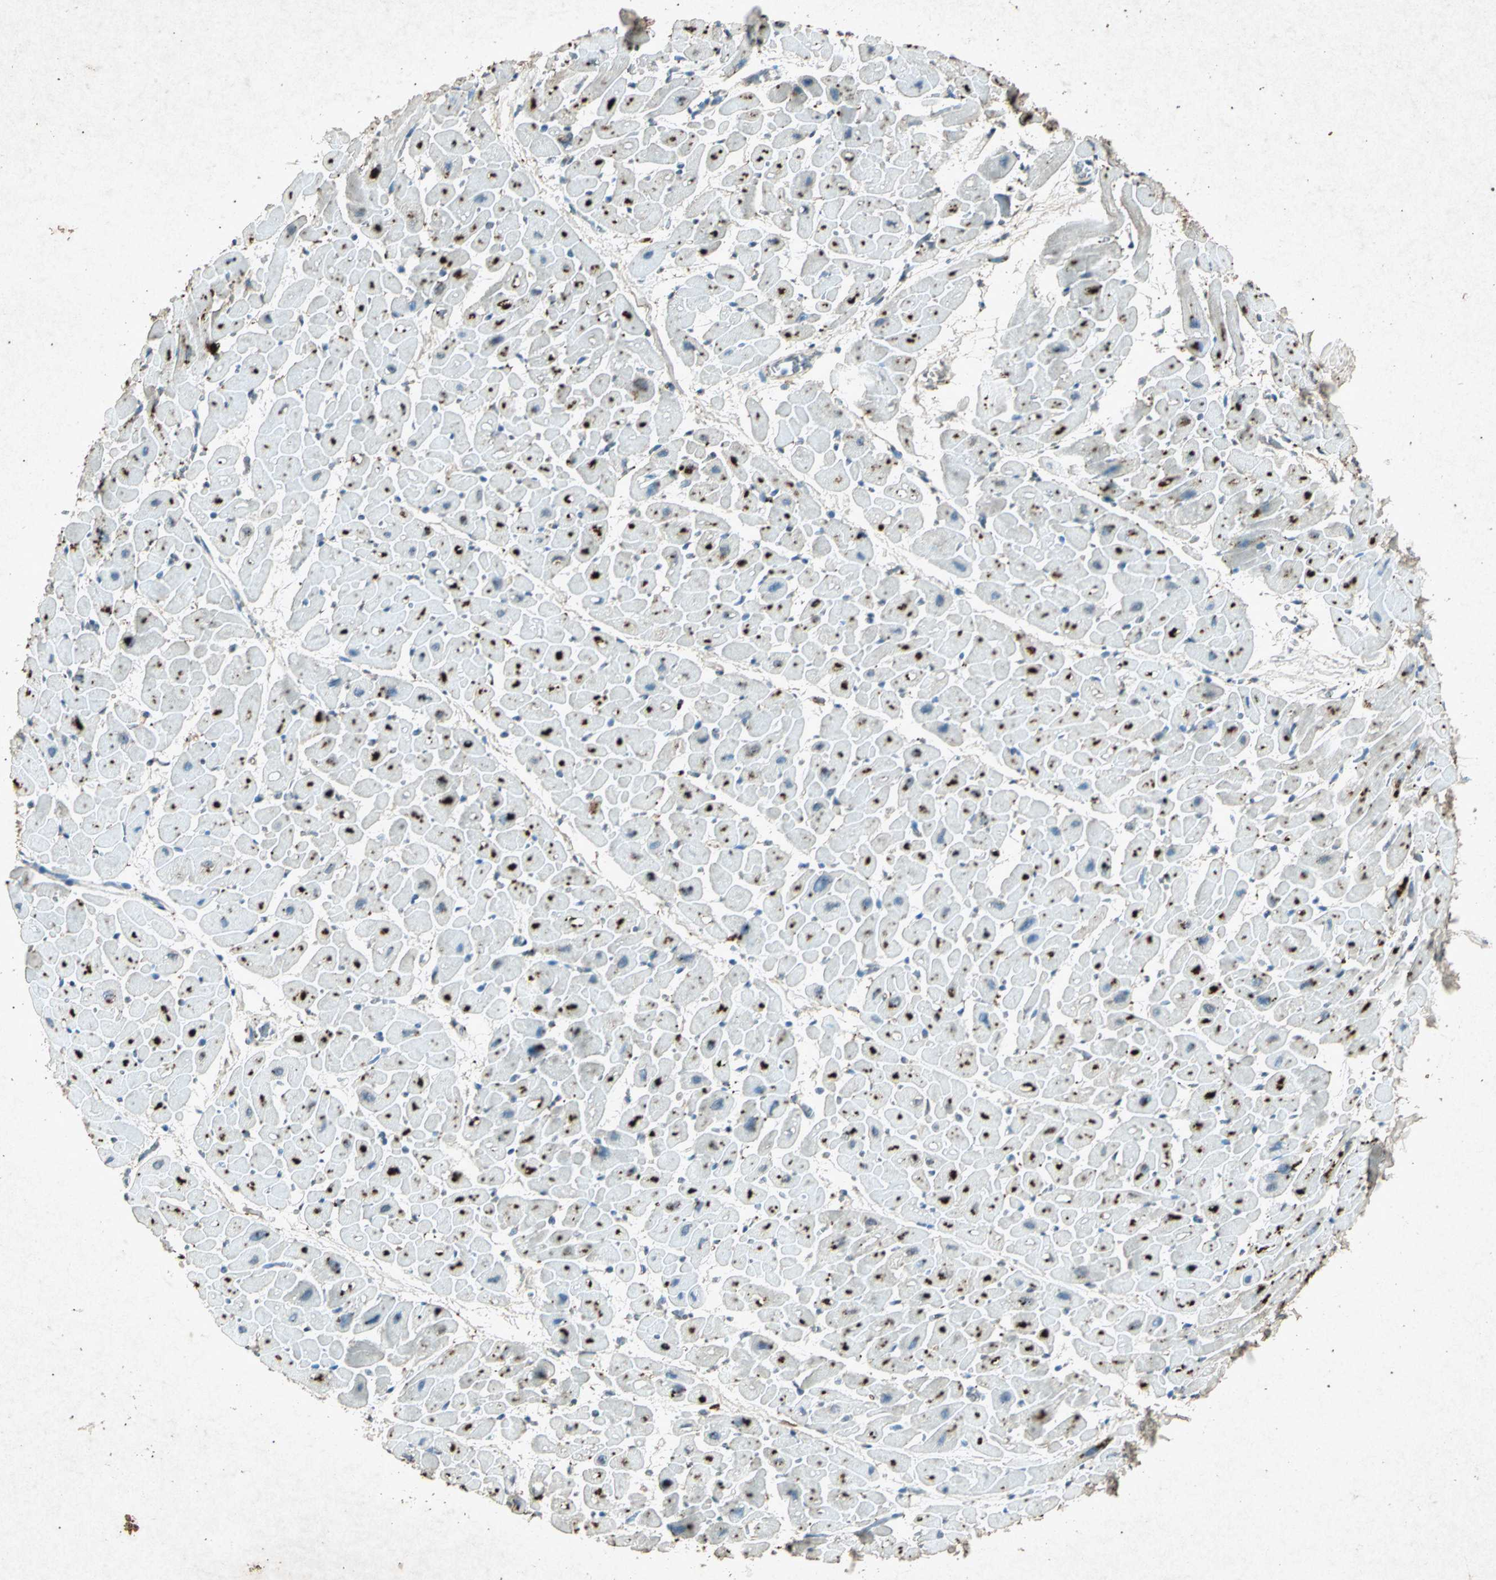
{"staining": {"intensity": "moderate", "quantity": "25%-75%", "location": "cytoplasmic/membranous"}, "tissue": "heart muscle", "cell_type": "Cardiomyocytes", "image_type": "normal", "snomed": [{"axis": "morphology", "description": "Normal tissue, NOS"}, {"axis": "topography", "description": "Heart"}], "caption": "A photomicrograph showing moderate cytoplasmic/membranous staining in approximately 25%-75% of cardiomyocytes in unremarkable heart muscle, as visualized by brown immunohistochemical staining.", "gene": "PSEN1", "patient": {"sex": "male", "age": 45}}